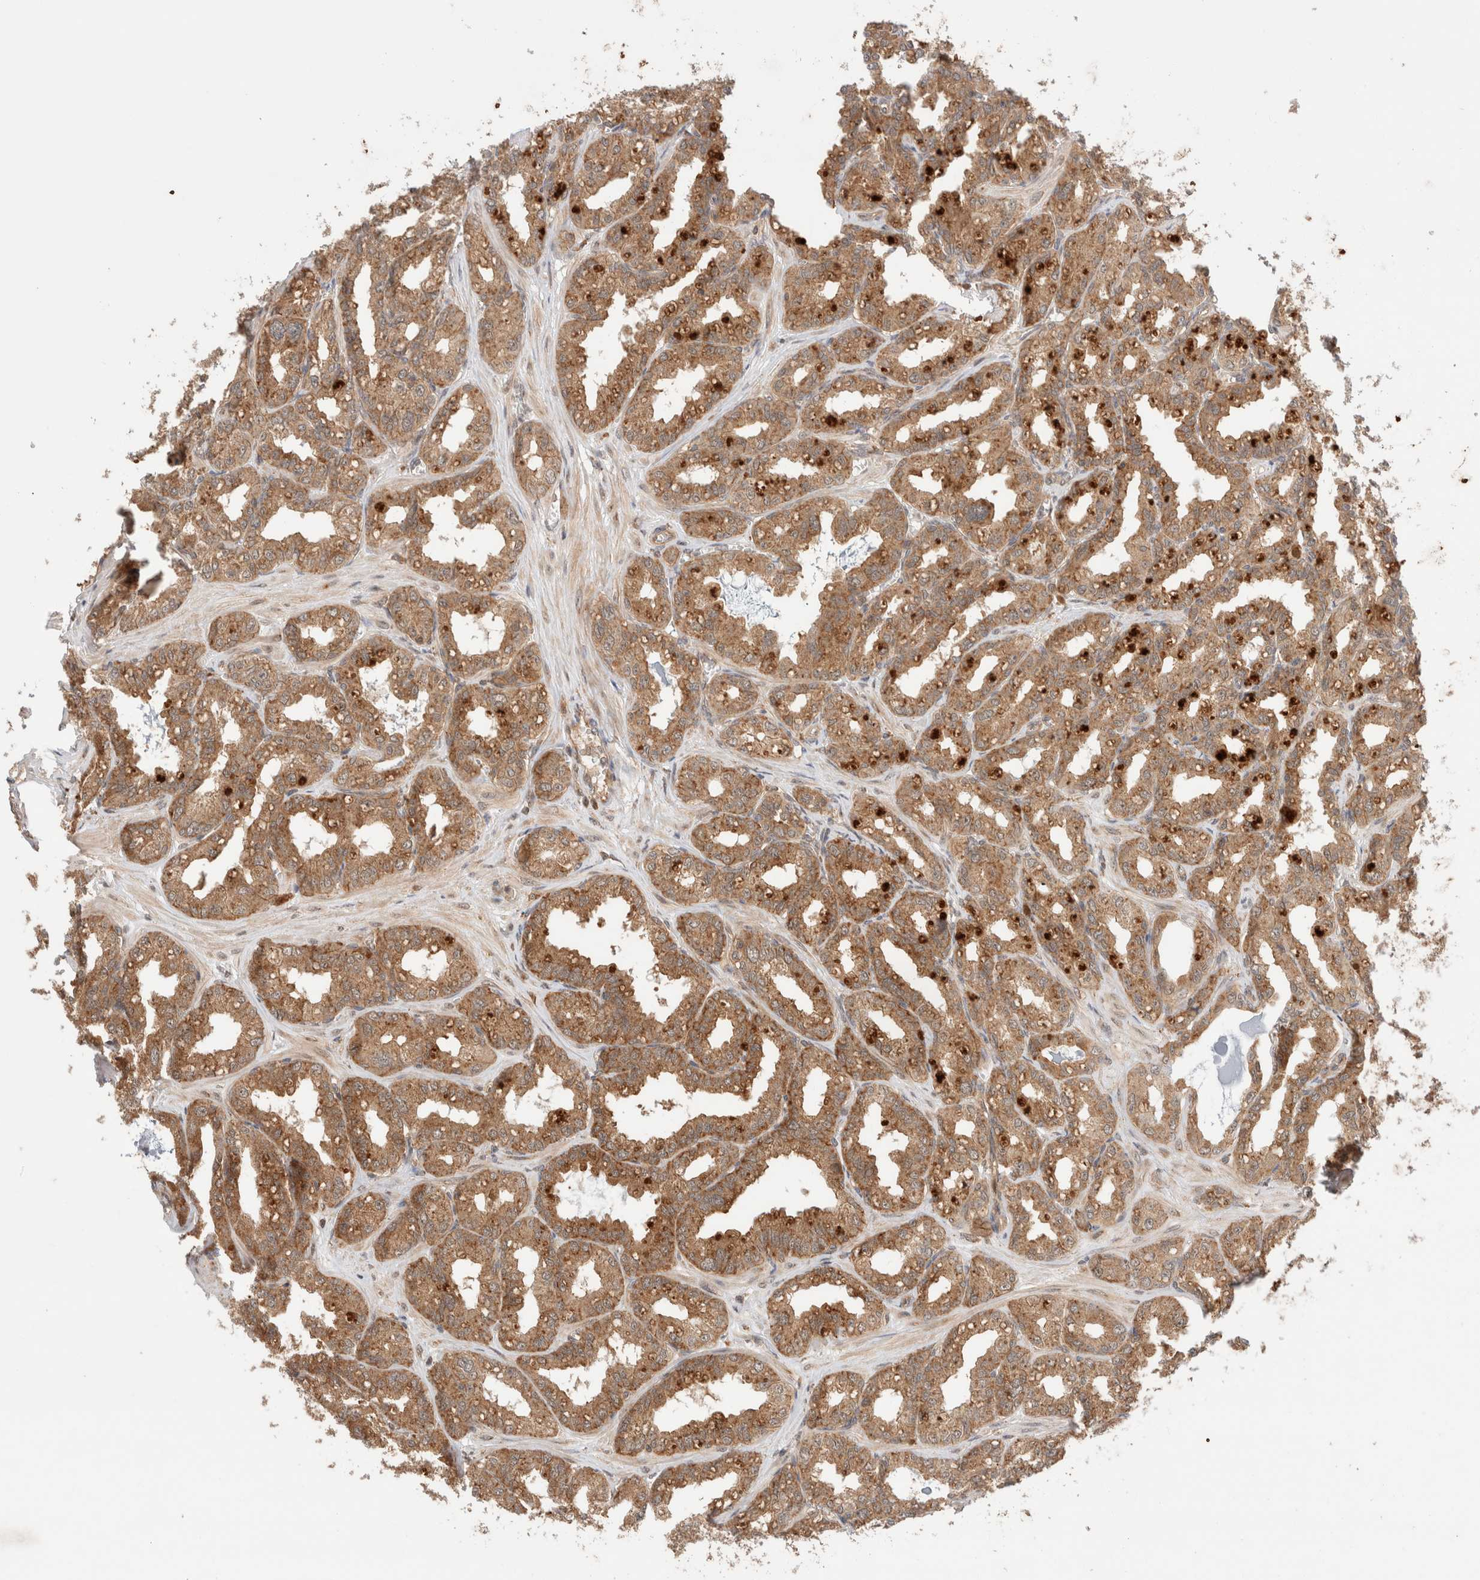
{"staining": {"intensity": "moderate", "quantity": ">75%", "location": "cytoplasmic/membranous"}, "tissue": "seminal vesicle", "cell_type": "Glandular cells", "image_type": "normal", "snomed": [{"axis": "morphology", "description": "Normal tissue, NOS"}, {"axis": "topography", "description": "Prostate"}, {"axis": "topography", "description": "Seminal veicle"}], "caption": "A micrograph of seminal vesicle stained for a protein exhibits moderate cytoplasmic/membranous brown staining in glandular cells.", "gene": "SIKE1", "patient": {"sex": "male", "age": 51}}